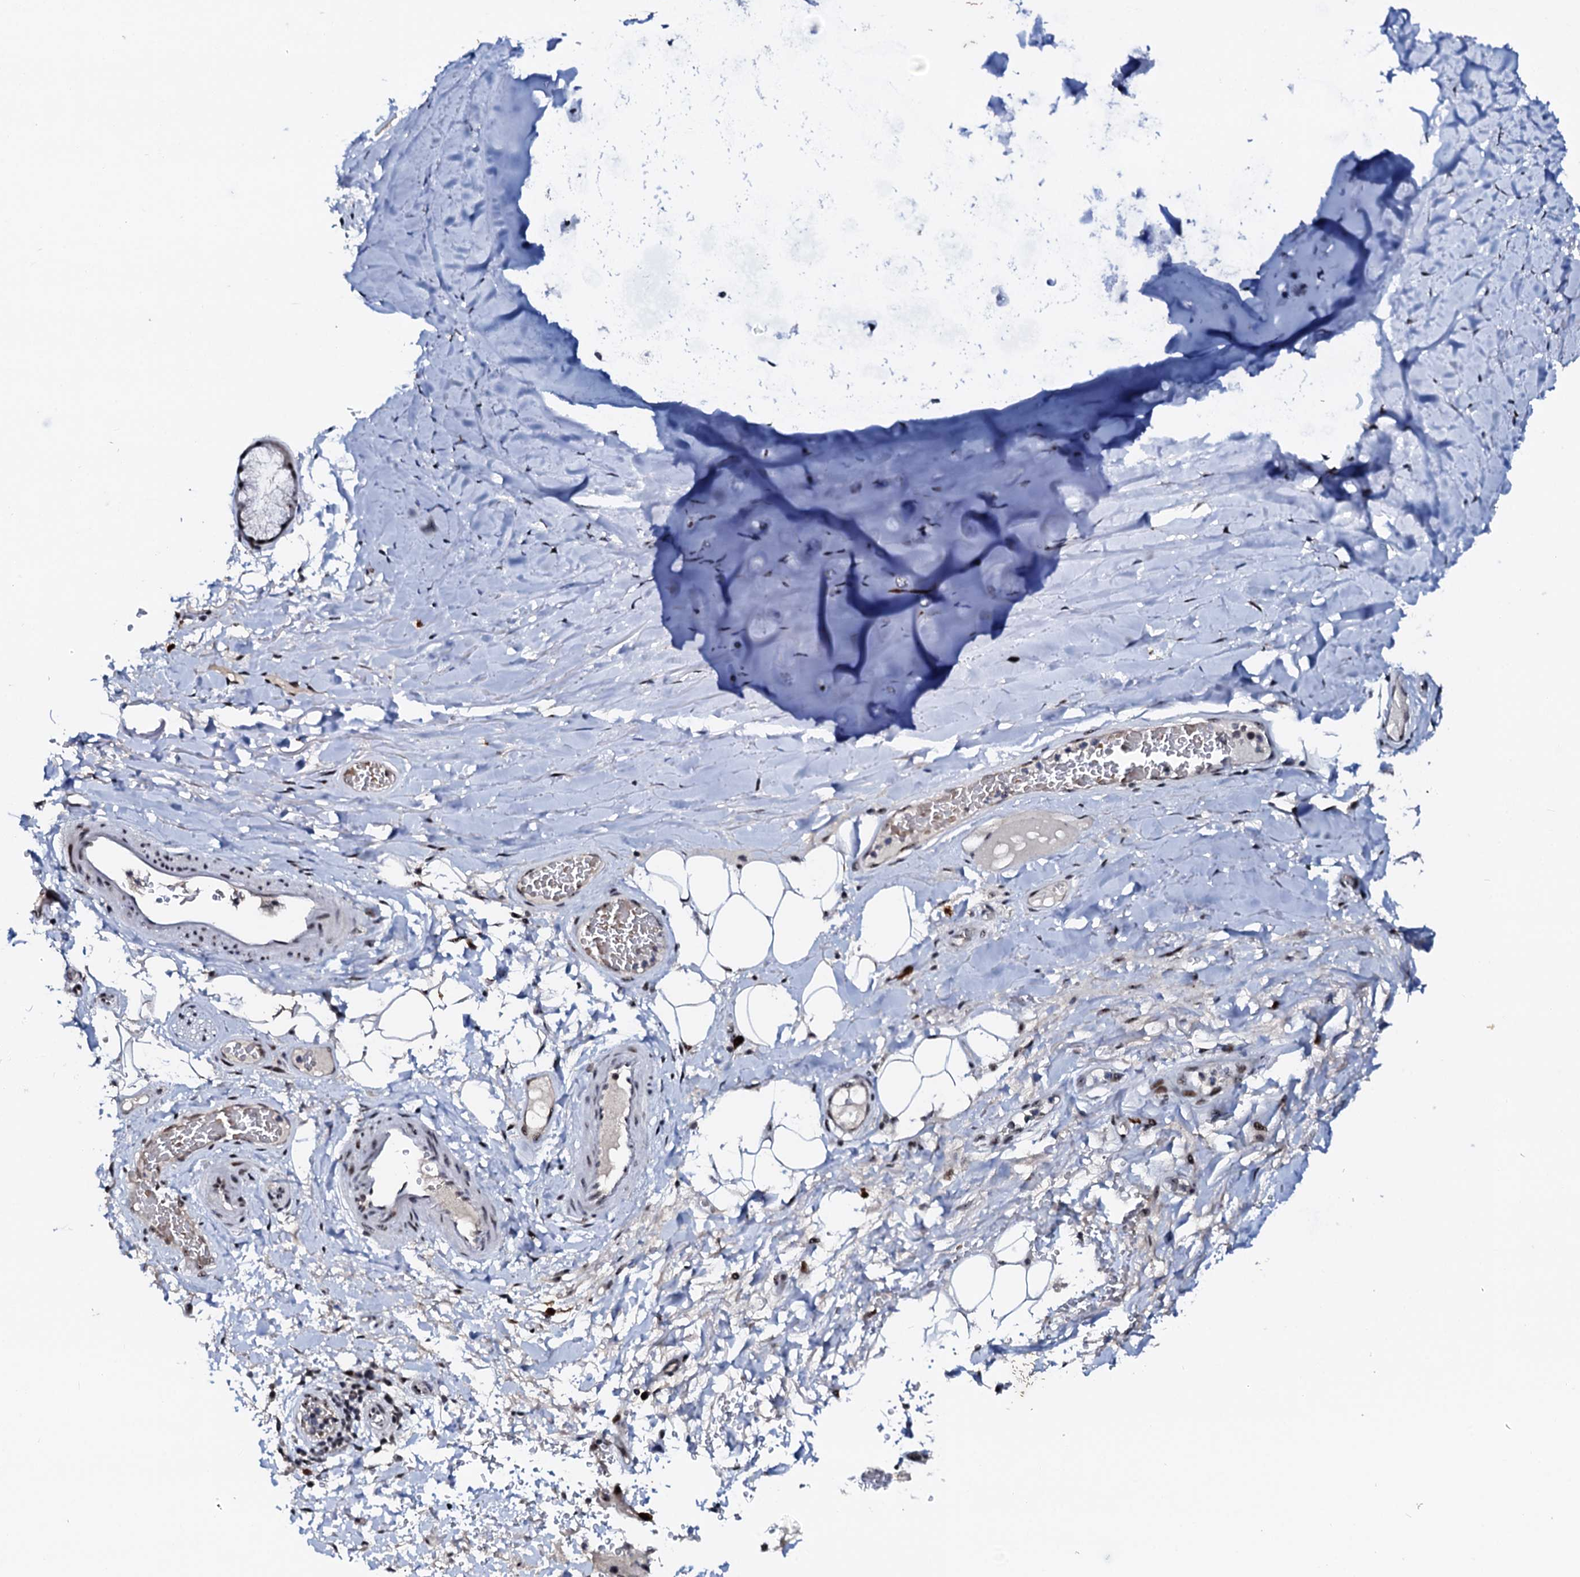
{"staining": {"intensity": "moderate", "quantity": "25%-75%", "location": "nuclear"}, "tissue": "adipose tissue", "cell_type": "Adipocytes", "image_type": "normal", "snomed": [{"axis": "morphology", "description": "Normal tissue, NOS"}, {"axis": "topography", "description": "Cartilage tissue"}], "caption": "The image reveals staining of normal adipose tissue, revealing moderate nuclear protein staining (brown color) within adipocytes. The protein is stained brown, and the nuclei are stained in blue (DAB (3,3'-diaminobenzidine) IHC with brightfield microscopy, high magnification).", "gene": "NEUROG3", "patient": {"sex": "female", "age": 63}}